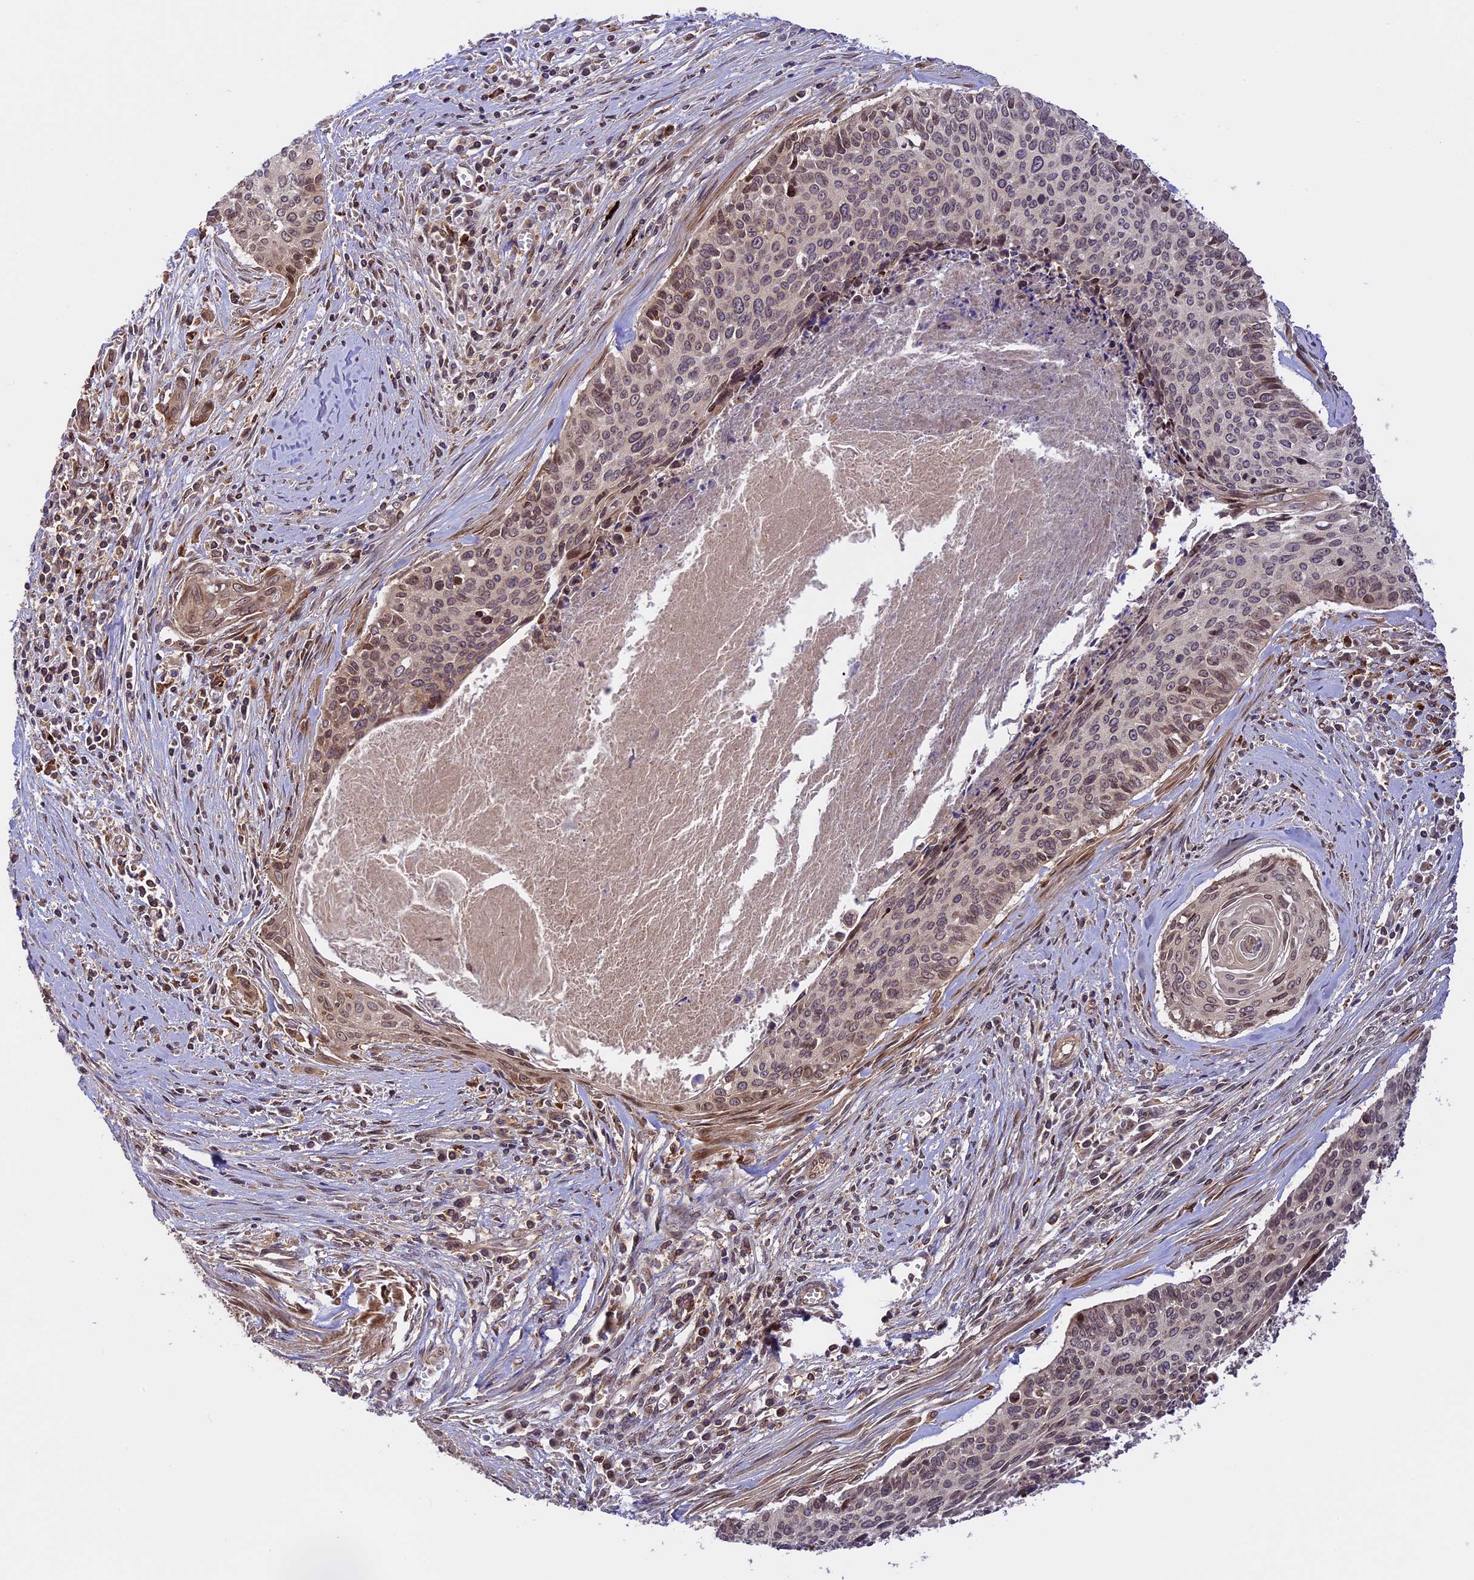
{"staining": {"intensity": "weak", "quantity": "25%-75%", "location": "cytoplasmic/membranous,nuclear"}, "tissue": "cervical cancer", "cell_type": "Tumor cells", "image_type": "cancer", "snomed": [{"axis": "morphology", "description": "Squamous cell carcinoma, NOS"}, {"axis": "topography", "description": "Cervix"}], "caption": "Weak cytoplasmic/membranous and nuclear expression is seen in approximately 25%-75% of tumor cells in squamous cell carcinoma (cervical).", "gene": "DGKH", "patient": {"sex": "female", "age": 55}}